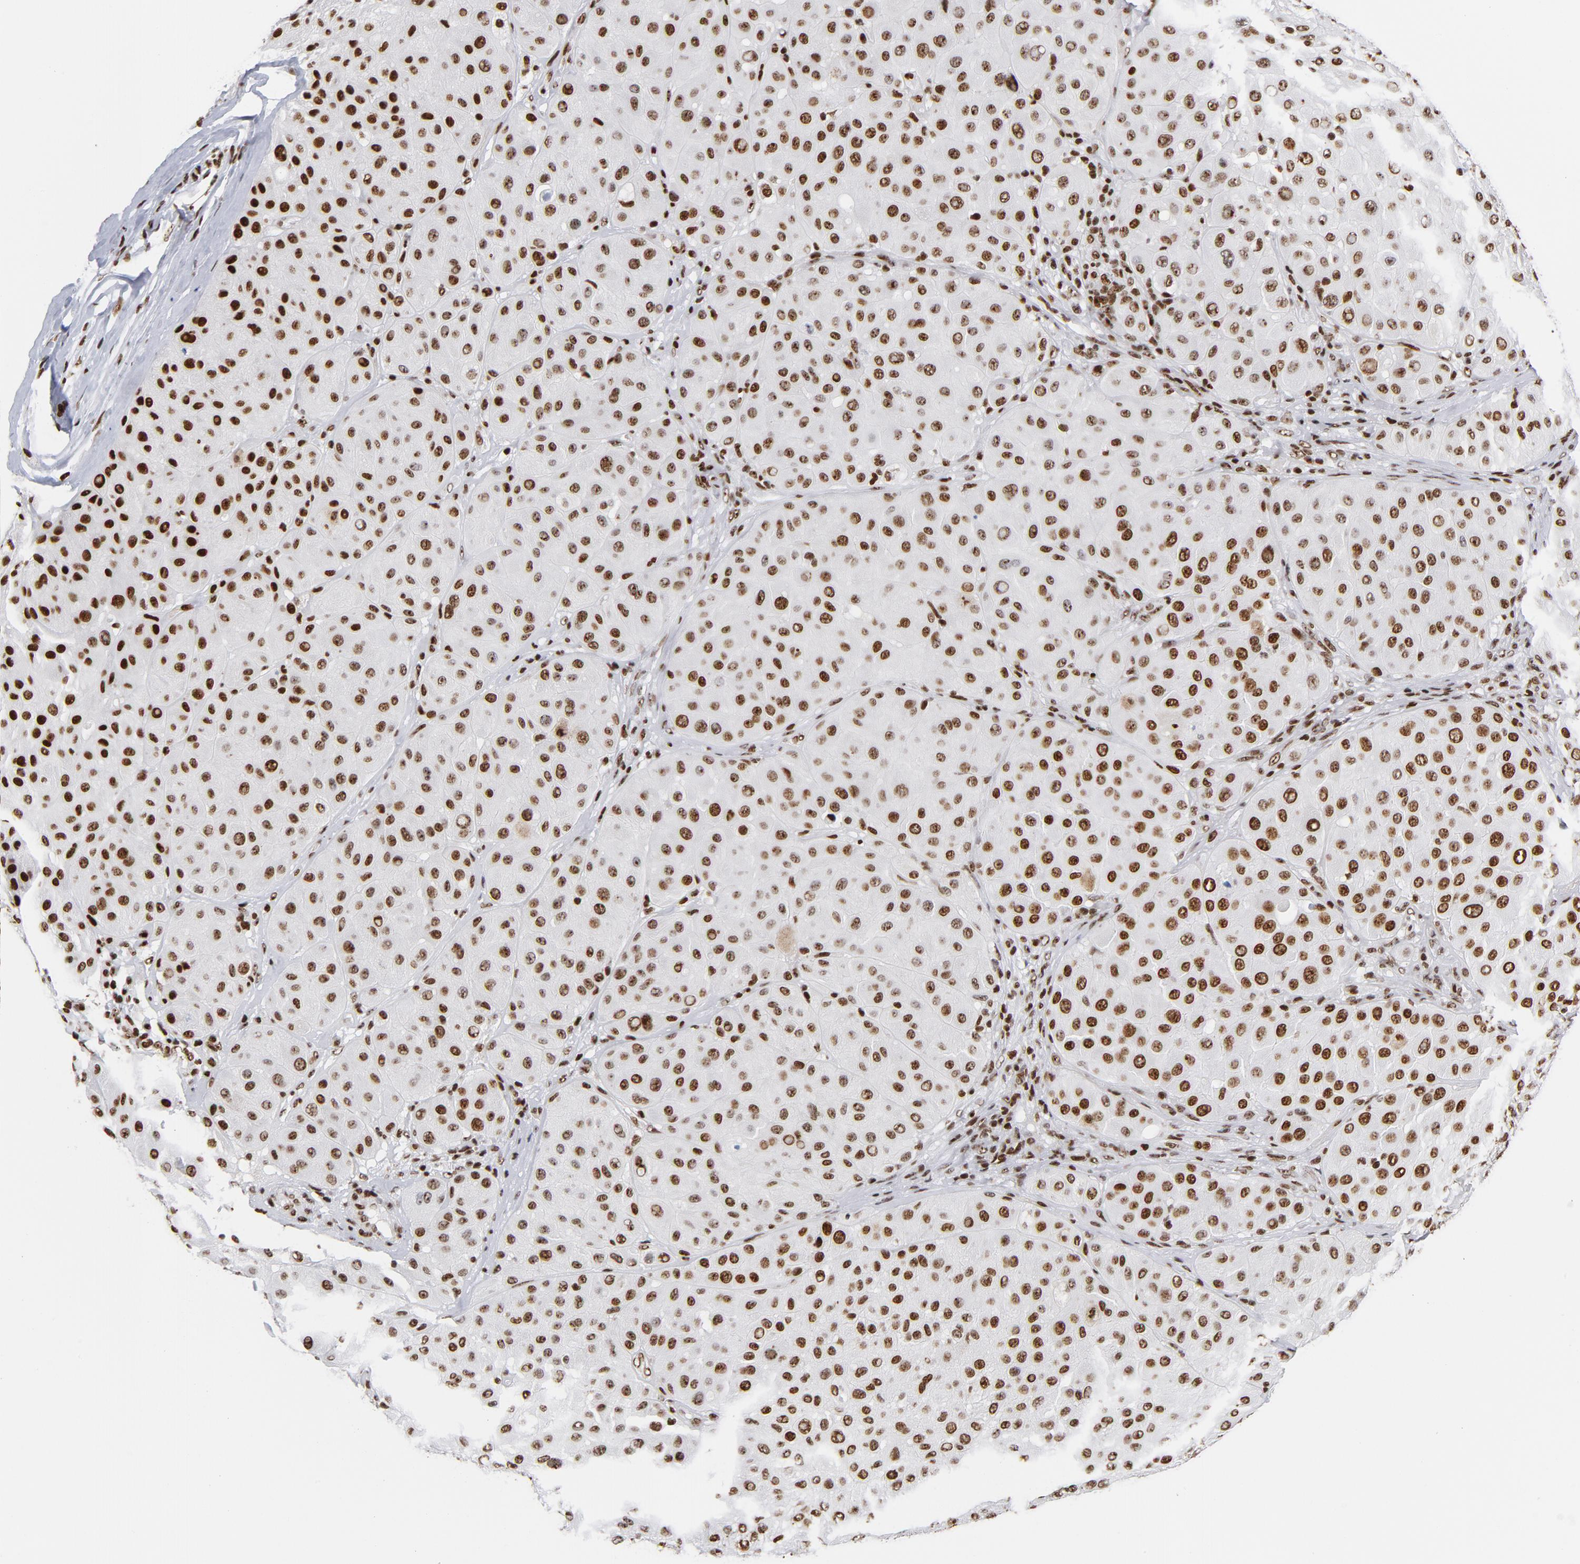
{"staining": {"intensity": "strong", "quantity": ">75%", "location": "nuclear"}, "tissue": "melanoma", "cell_type": "Tumor cells", "image_type": "cancer", "snomed": [{"axis": "morphology", "description": "Normal tissue, NOS"}, {"axis": "morphology", "description": "Malignant melanoma, Metastatic site"}, {"axis": "topography", "description": "Skin"}], "caption": "Immunohistochemistry (IHC) of human malignant melanoma (metastatic site) exhibits high levels of strong nuclear positivity in approximately >75% of tumor cells.", "gene": "TOP2B", "patient": {"sex": "male", "age": 41}}